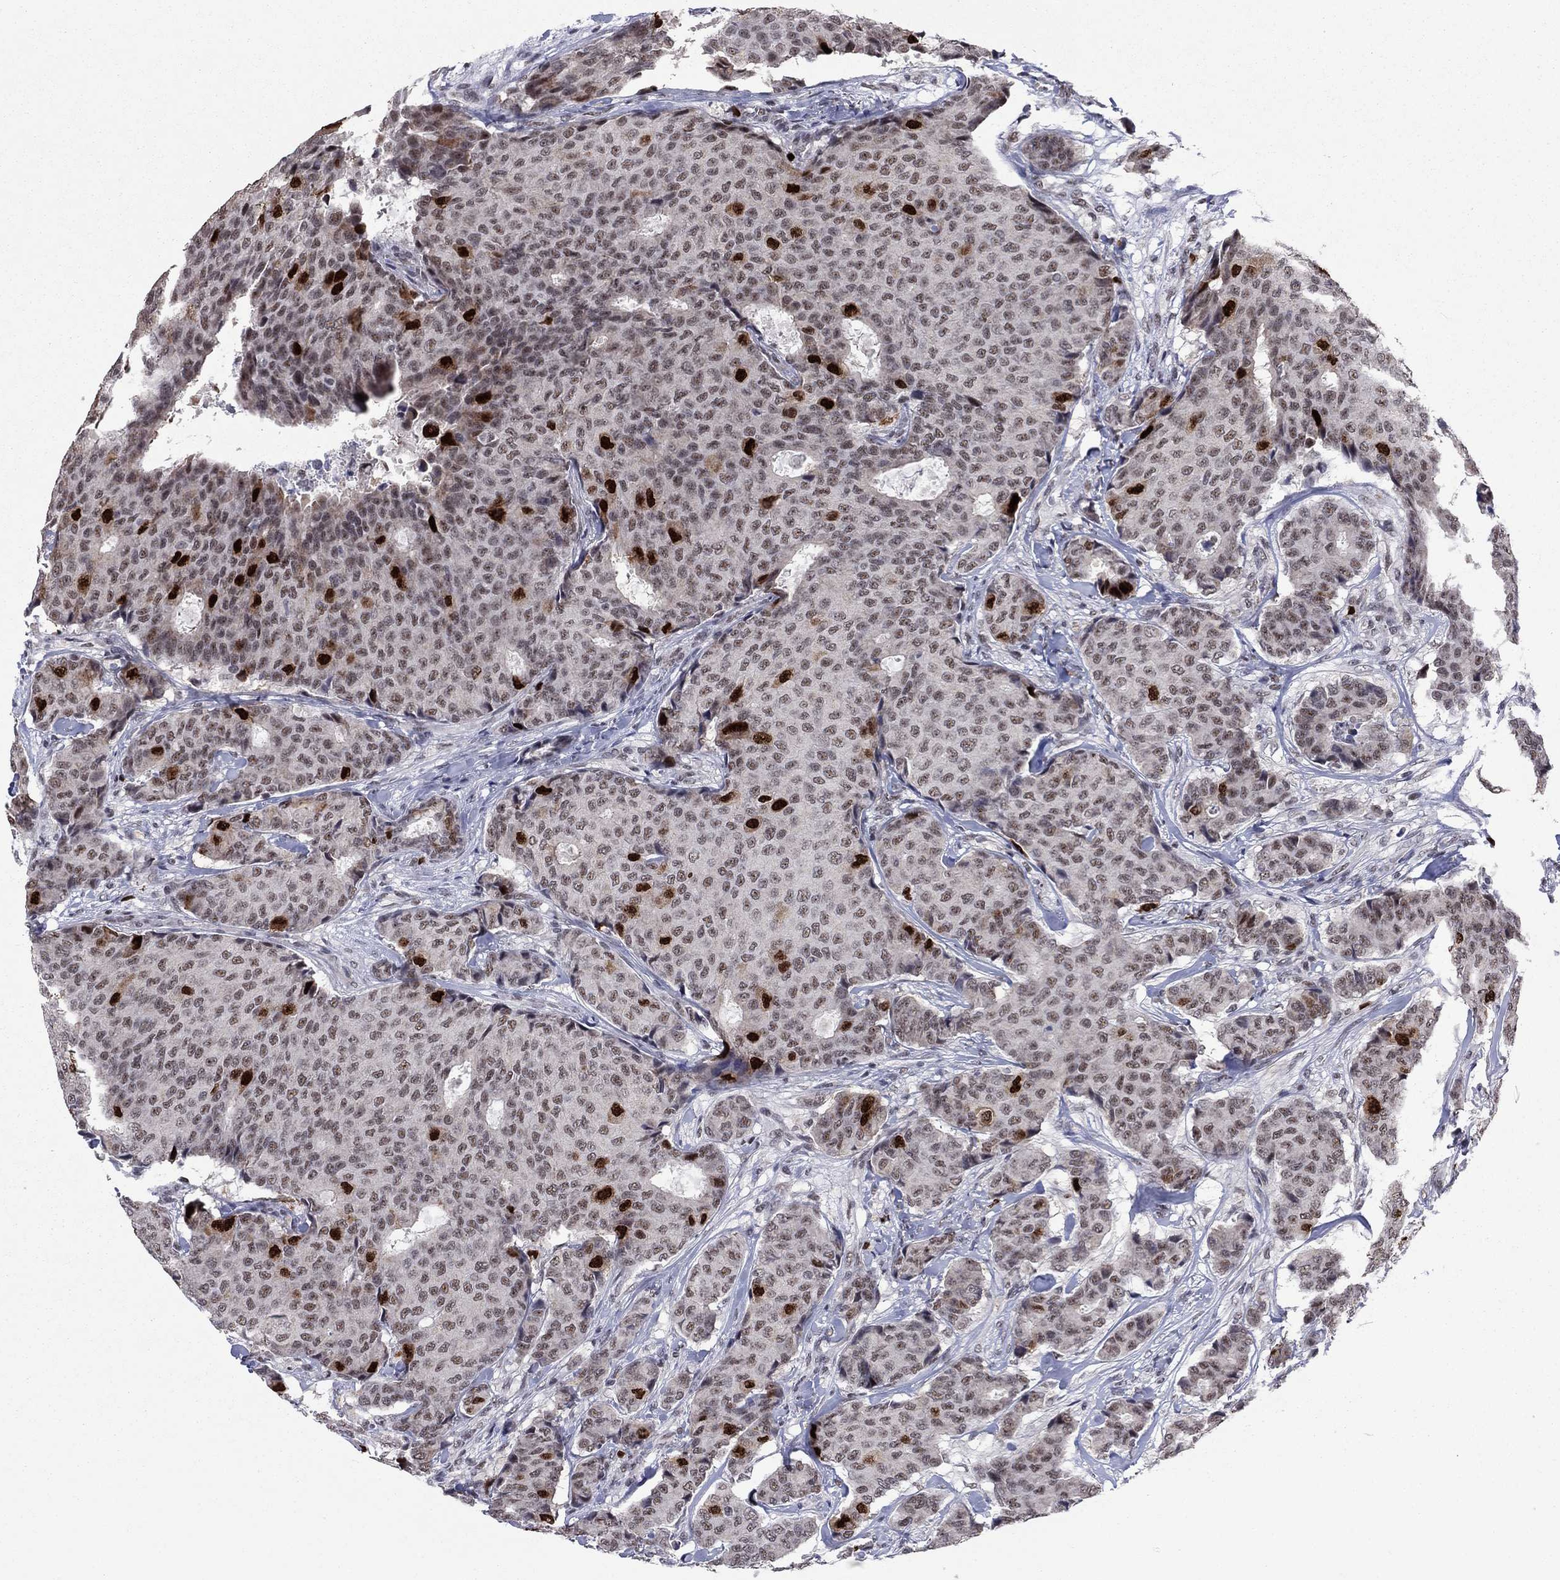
{"staining": {"intensity": "strong", "quantity": "<25%", "location": "nuclear"}, "tissue": "breast cancer", "cell_type": "Tumor cells", "image_type": "cancer", "snomed": [{"axis": "morphology", "description": "Duct carcinoma"}, {"axis": "topography", "description": "Breast"}], "caption": "The immunohistochemical stain highlights strong nuclear expression in tumor cells of breast cancer (intraductal carcinoma) tissue. The staining was performed using DAB to visualize the protein expression in brown, while the nuclei were stained in blue with hematoxylin (Magnification: 20x).", "gene": "CDCA5", "patient": {"sex": "female", "age": 75}}